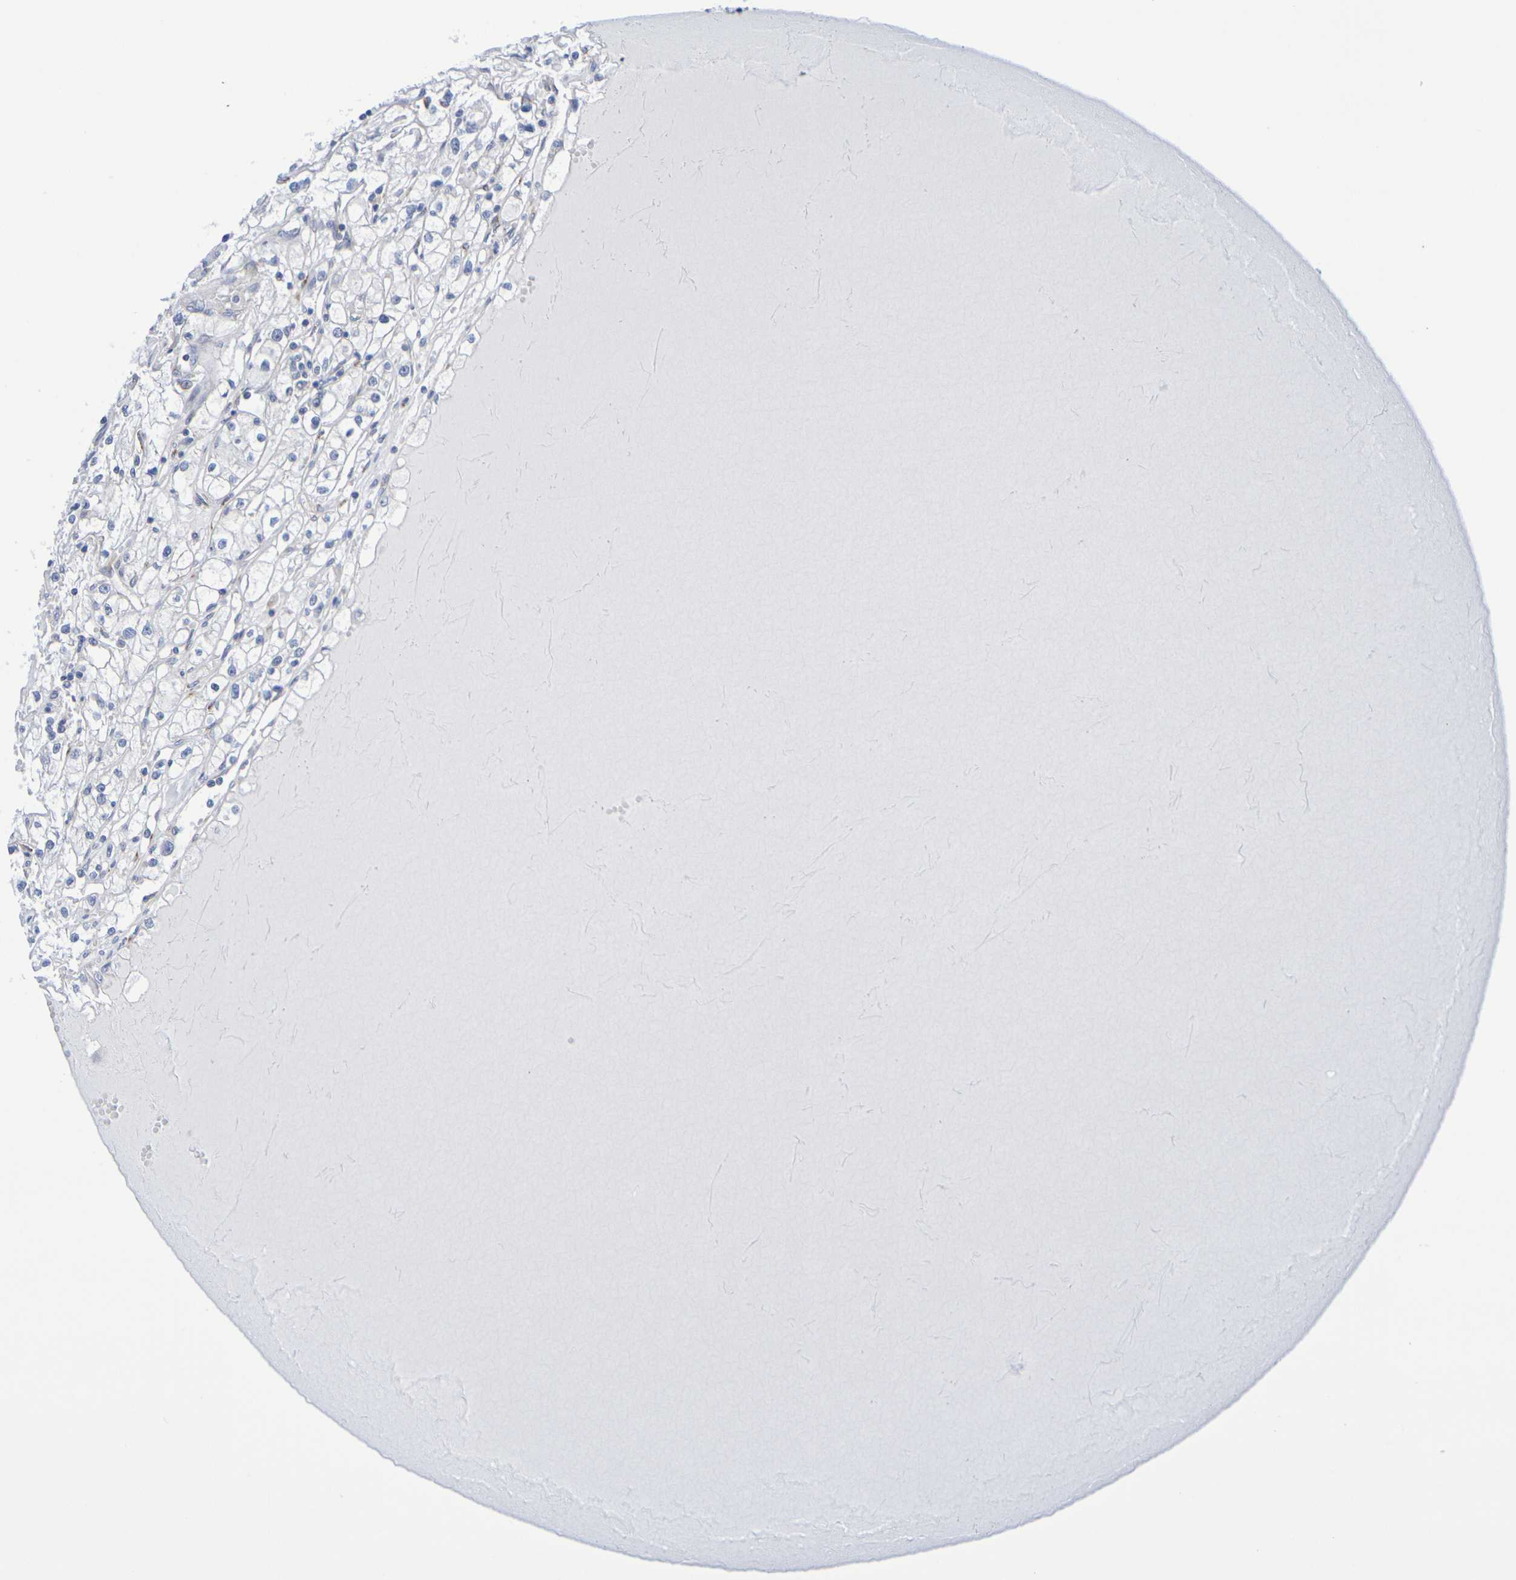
{"staining": {"intensity": "negative", "quantity": "none", "location": "none"}, "tissue": "renal cancer", "cell_type": "Tumor cells", "image_type": "cancer", "snomed": [{"axis": "morphology", "description": "Adenocarcinoma, NOS"}, {"axis": "topography", "description": "Kidney"}], "caption": "Immunohistochemistry (IHC) histopathology image of renal cancer (adenocarcinoma) stained for a protein (brown), which displays no expression in tumor cells.", "gene": "TMCC3", "patient": {"sex": "male", "age": 56}}